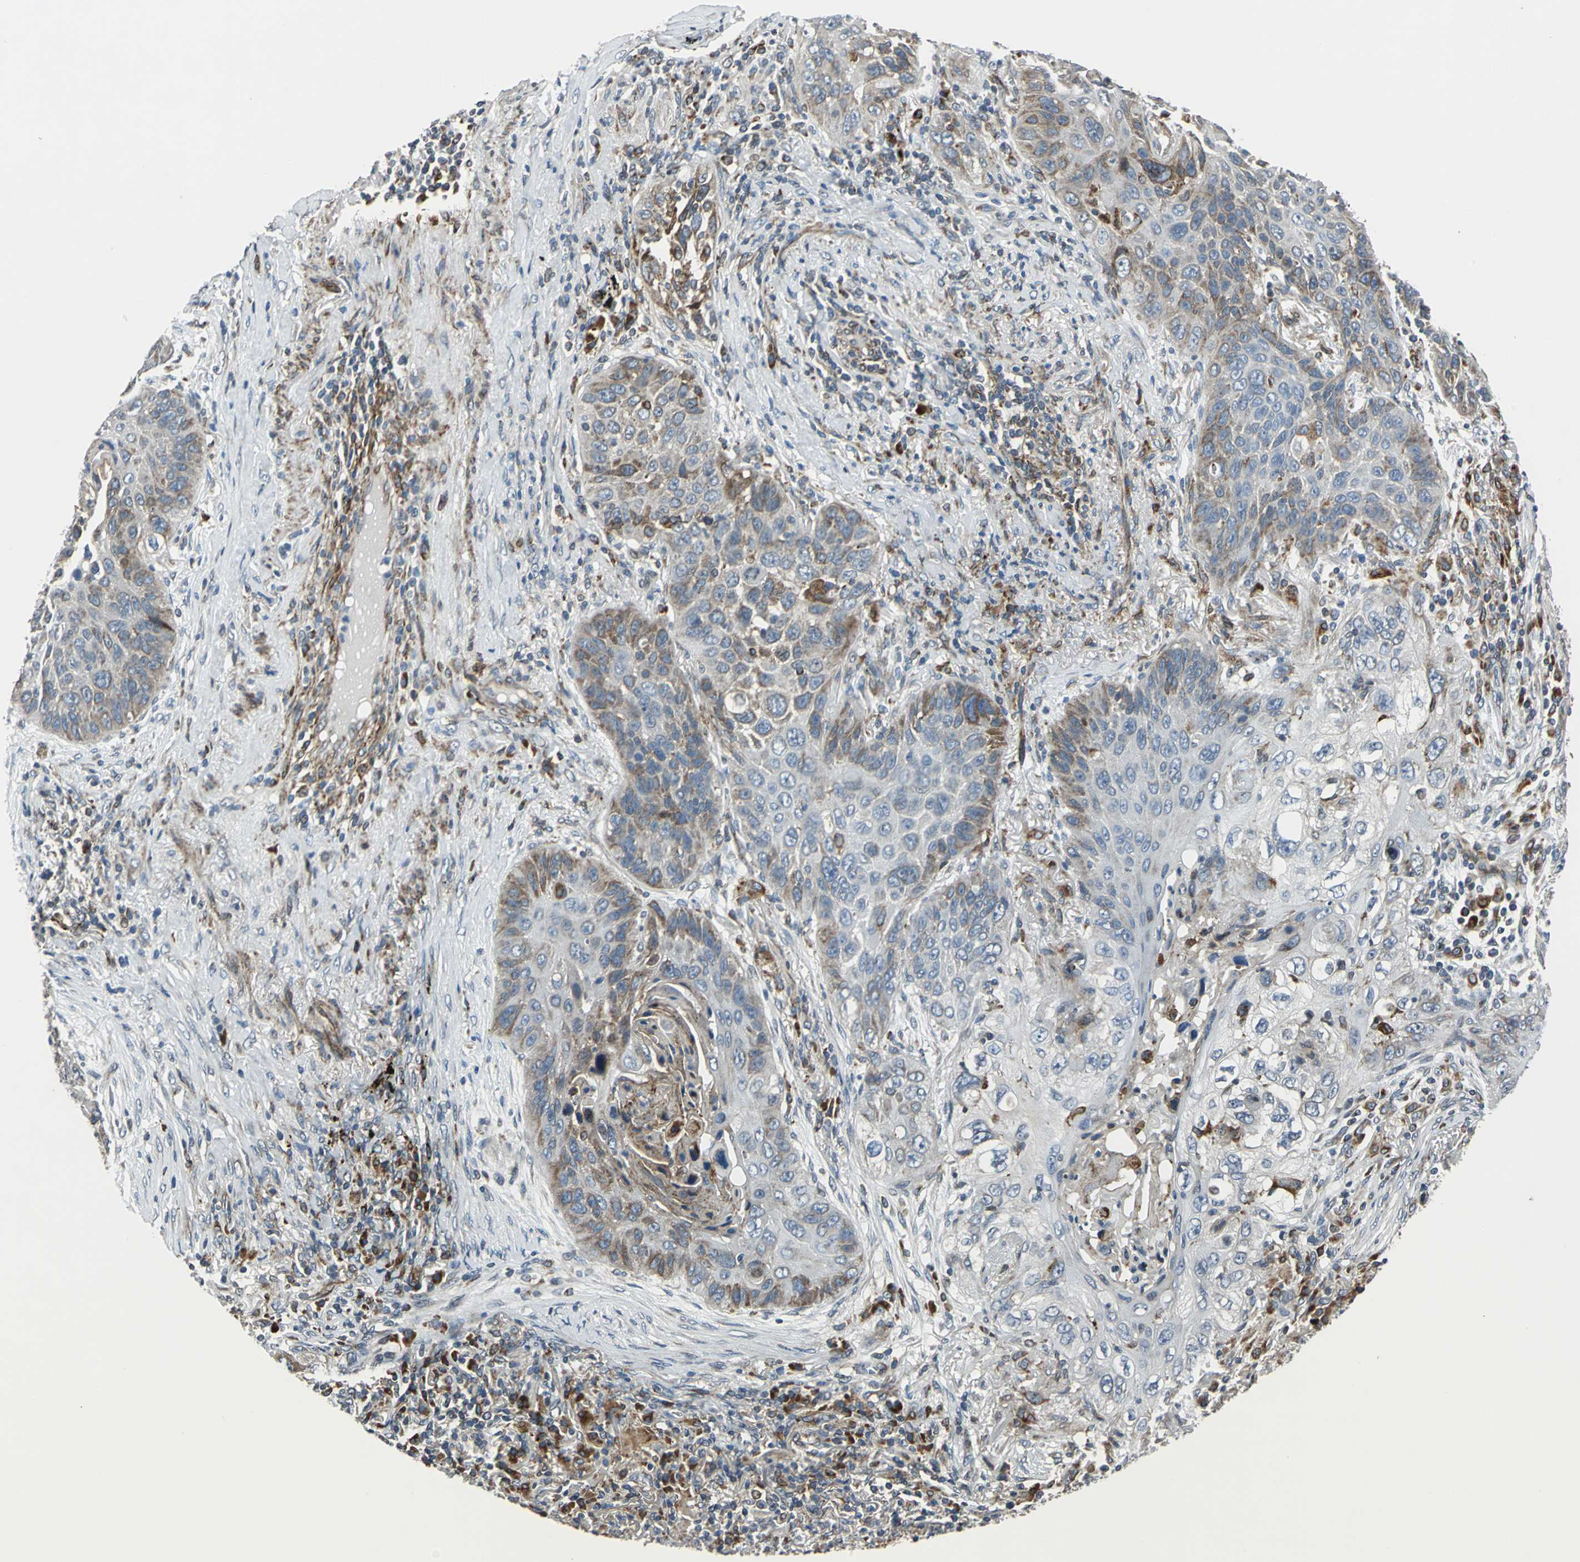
{"staining": {"intensity": "moderate", "quantity": "25%-75%", "location": "cytoplasmic/membranous"}, "tissue": "lung cancer", "cell_type": "Tumor cells", "image_type": "cancer", "snomed": [{"axis": "morphology", "description": "Squamous cell carcinoma, NOS"}, {"axis": "topography", "description": "Lung"}], "caption": "Squamous cell carcinoma (lung) tissue demonstrates moderate cytoplasmic/membranous staining in approximately 25%-75% of tumor cells Using DAB (brown) and hematoxylin (blue) stains, captured at high magnification using brightfield microscopy.", "gene": "HTATIP2", "patient": {"sex": "female", "age": 67}}